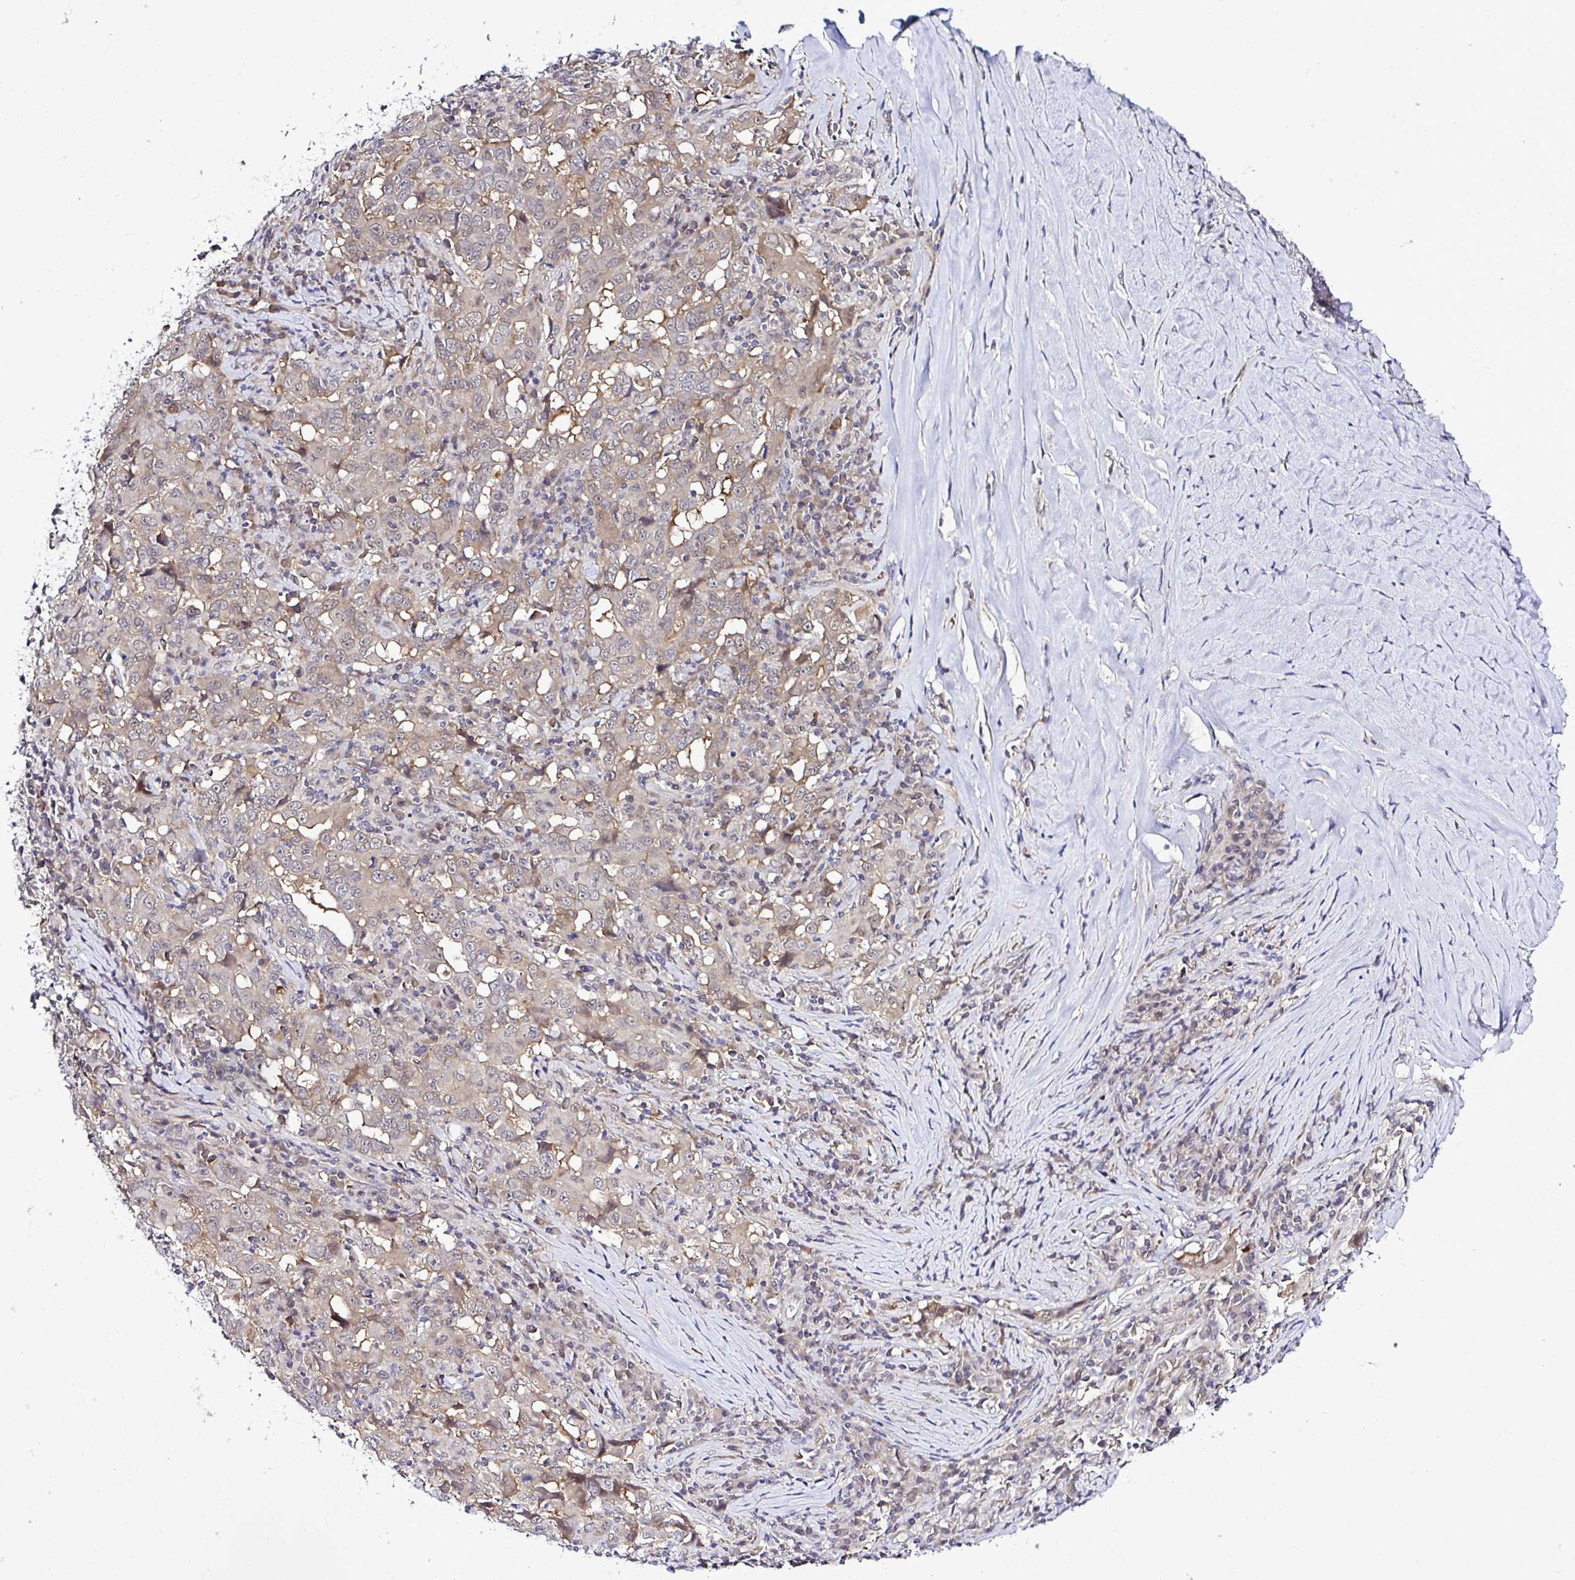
{"staining": {"intensity": "weak", "quantity": "<25%", "location": "nuclear"}, "tissue": "lung cancer", "cell_type": "Tumor cells", "image_type": "cancer", "snomed": [{"axis": "morphology", "description": "Adenocarcinoma, NOS"}, {"axis": "topography", "description": "Lung"}], "caption": "Tumor cells show no significant protein expression in adenocarcinoma (lung).", "gene": "PSMD3", "patient": {"sex": "male", "age": 67}}